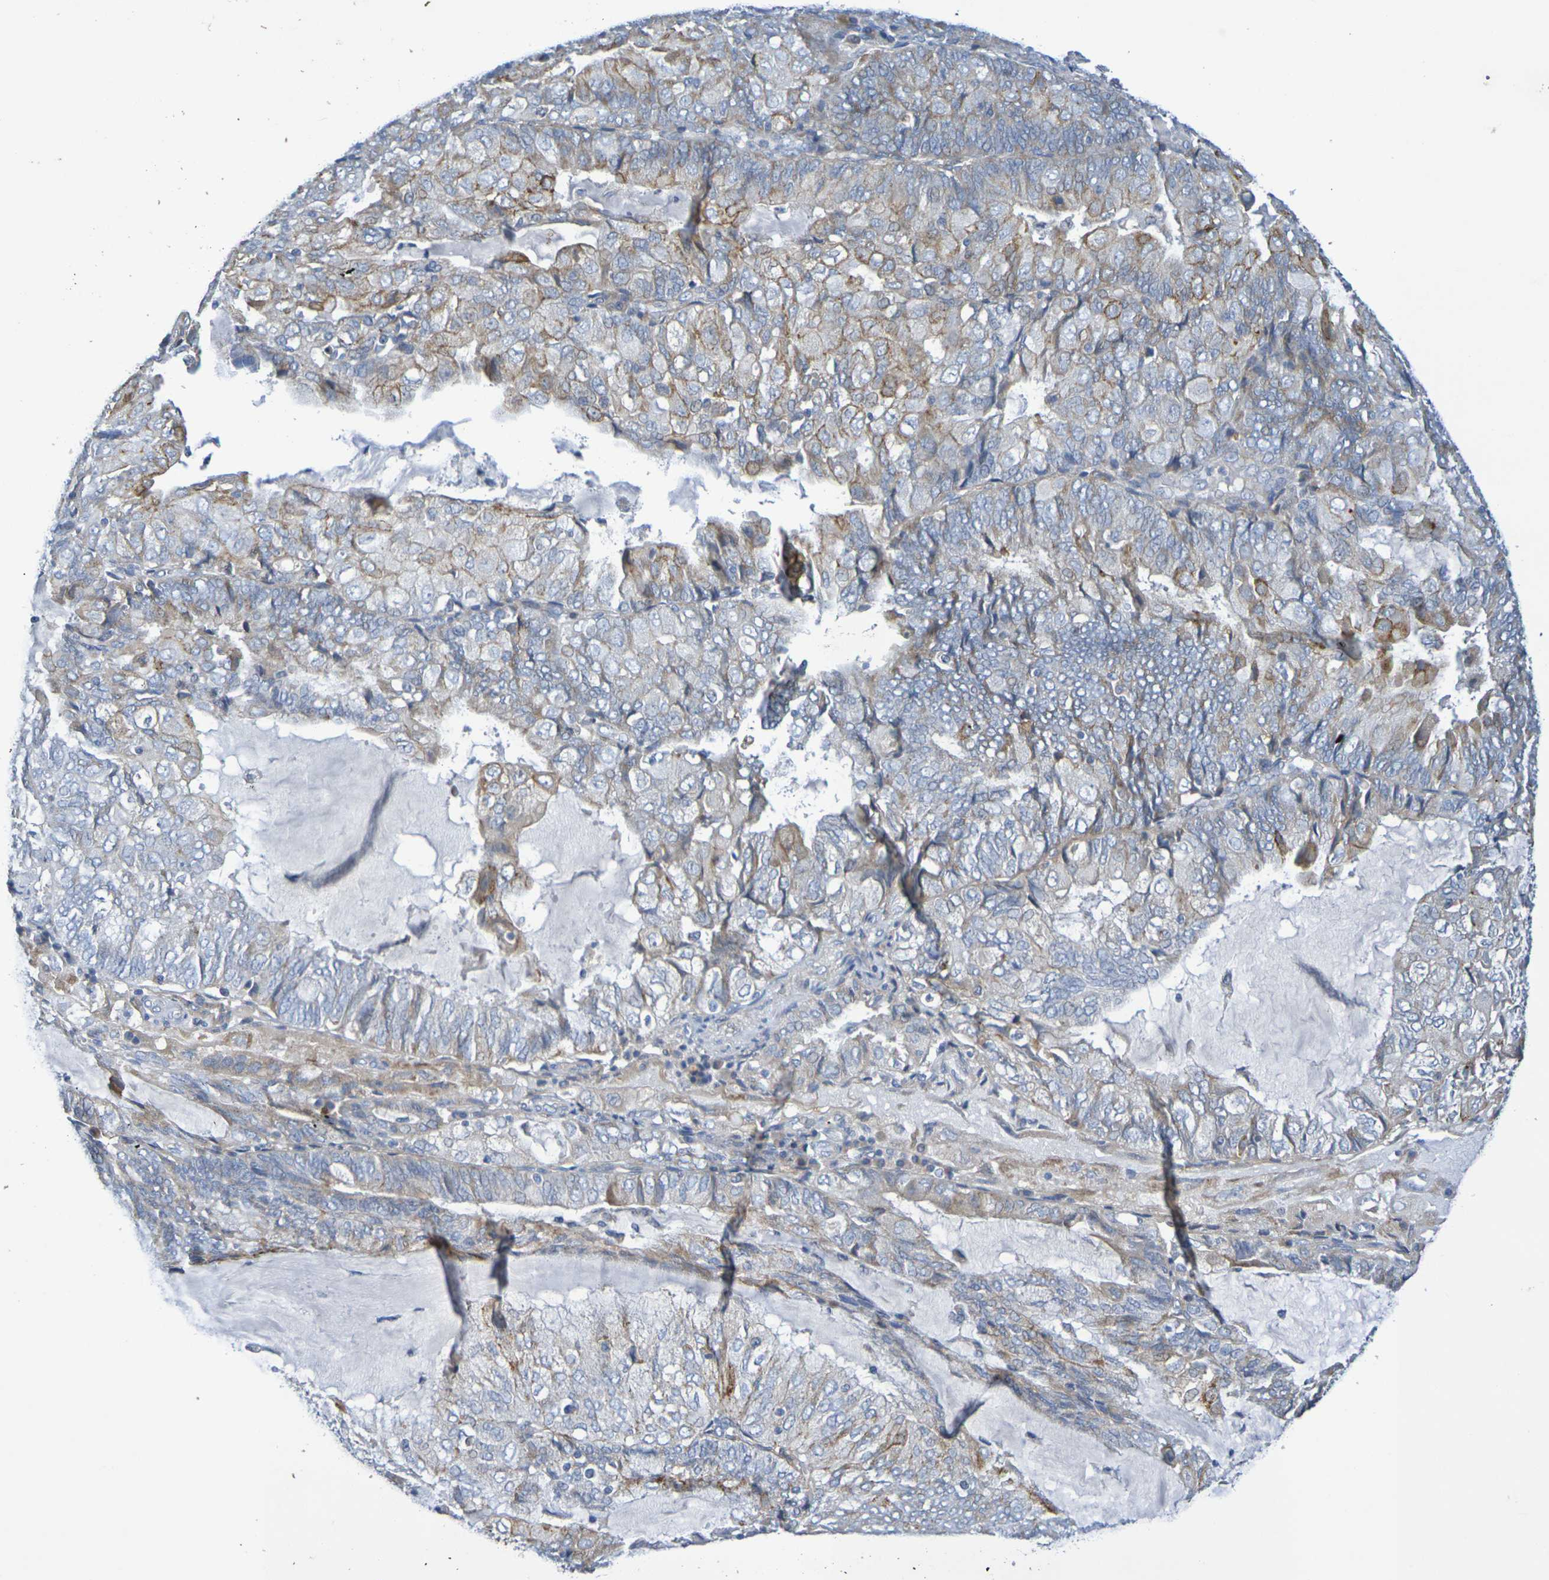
{"staining": {"intensity": "weak", "quantity": "<25%", "location": "cytoplasmic/membranous"}, "tissue": "endometrial cancer", "cell_type": "Tumor cells", "image_type": "cancer", "snomed": [{"axis": "morphology", "description": "Adenocarcinoma, NOS"}, {"axis": "topography", "description": "Endometrium"}], "caption": "This is an IHC image of endometrial cancer. There is no expression in tumor cells.", "gene": "SDC4", "patient": {"sex": "female", "age": 81}}